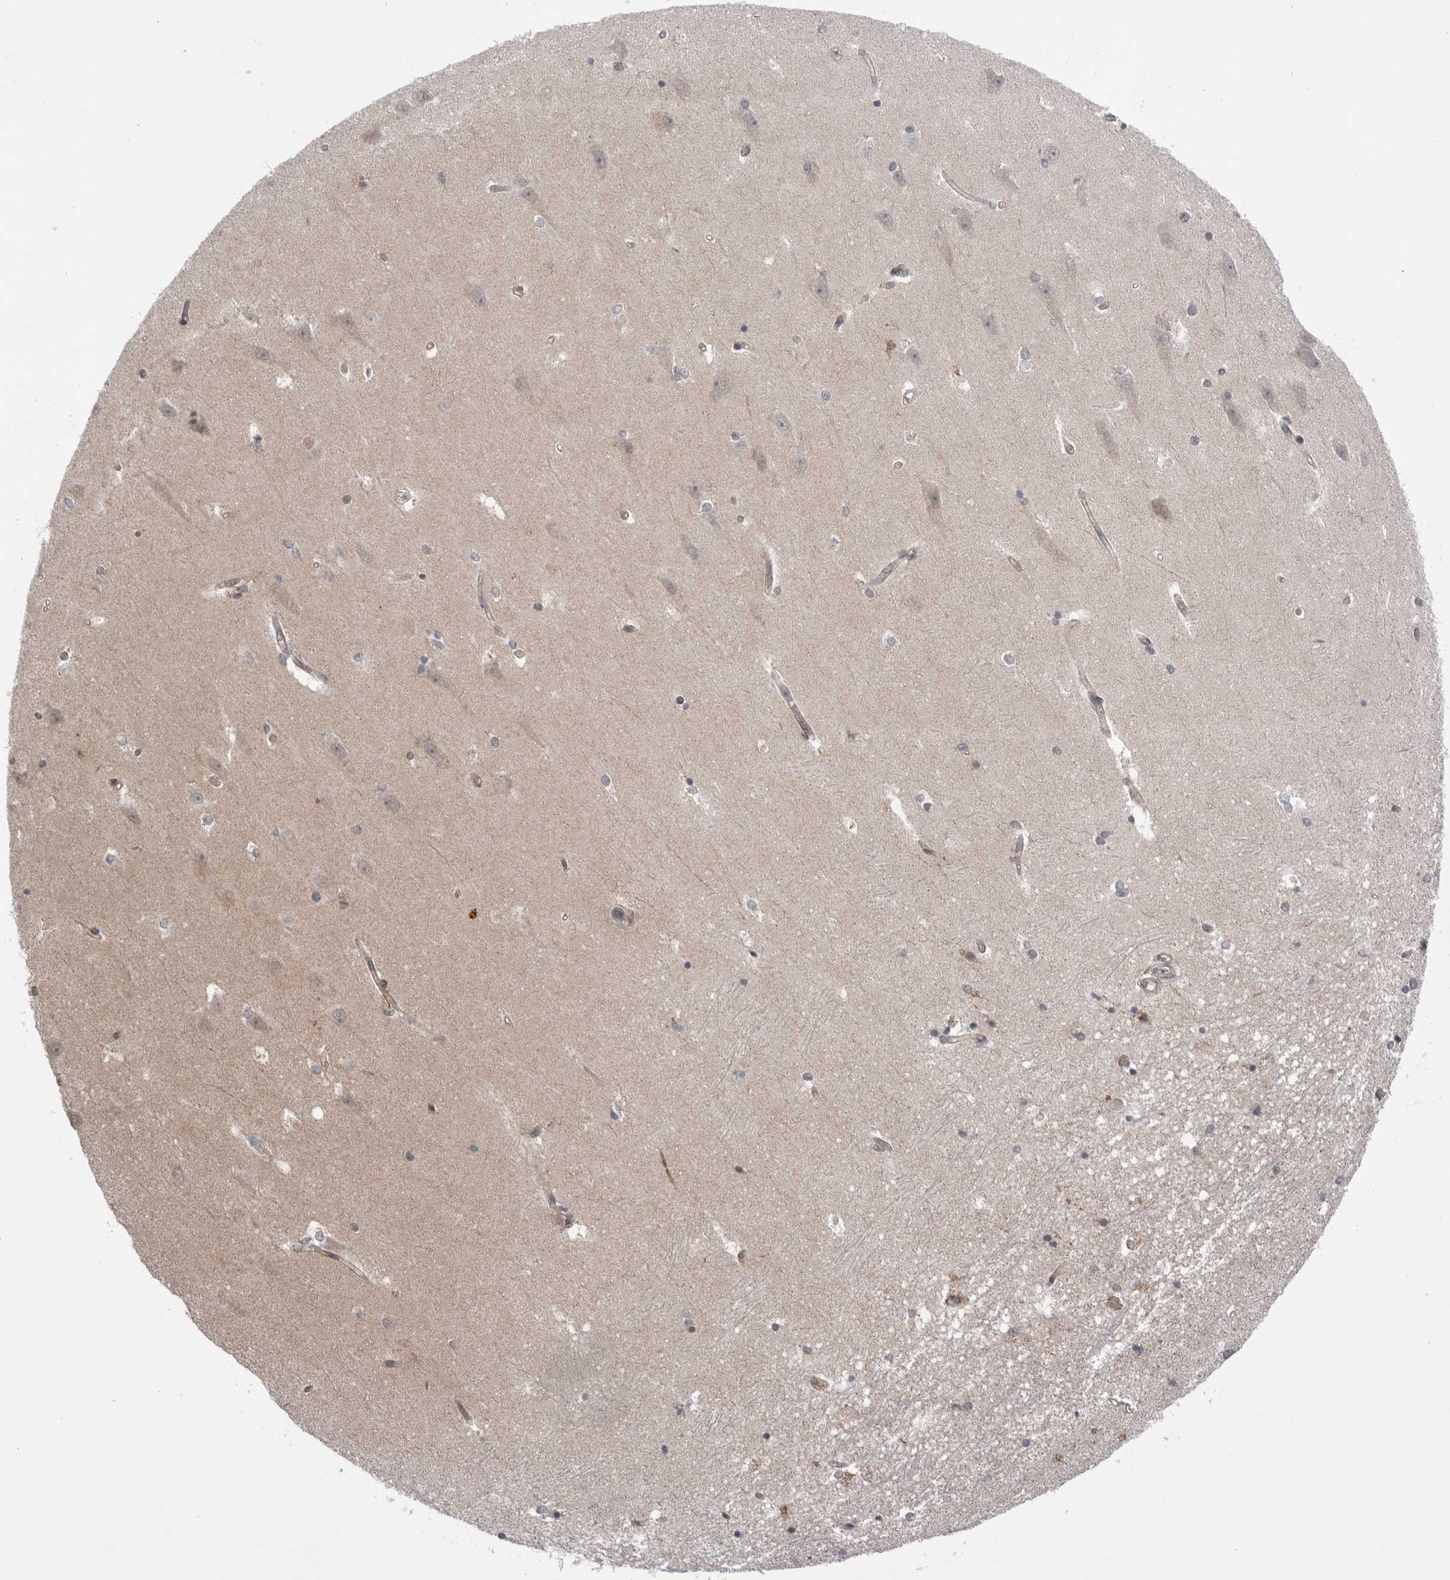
{"staining": {"intensity": "weak", "quantity": "<25%", "location": "cytoplasmic/membranous"}, "tissue": "hippocampus", "cell_type": "Glial cells", "image_type": "normal", "snomed": [{"axis": "morphology", "description": "Normal tissue, NOS"}, {"axis": "topography", "description": "Hippocampus"}], "caption": "The histopathology image exhibits no staining of glial cells in normal hippocampus. The staining is performed using DAB (3,3'-diaminobenzidine) brown chromogen with nuclei counter-stained in using hematoxylin.", "gene": "NTAQ1", "patient": {"sex": "male", "age": 45}}